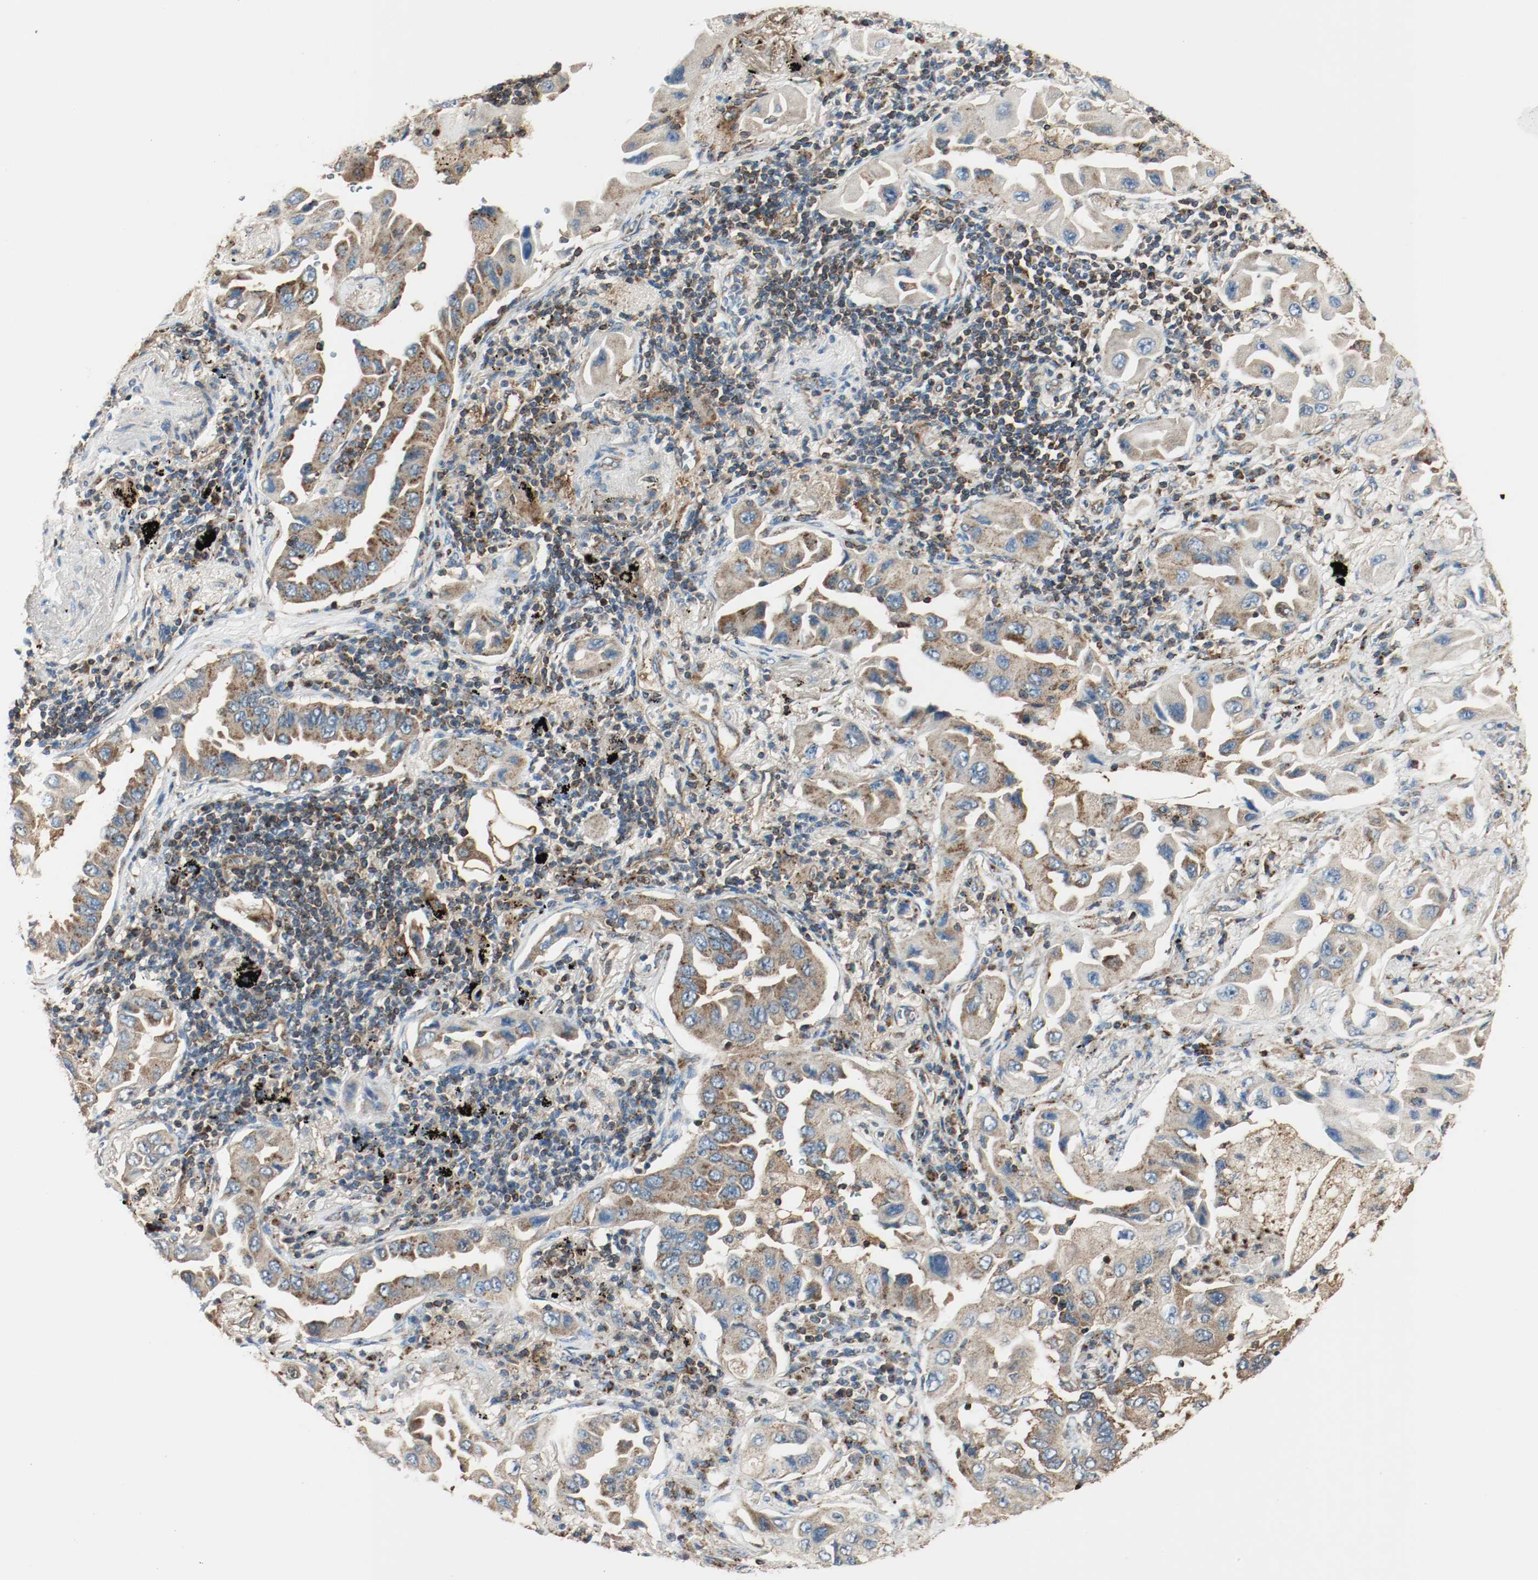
{"staining": {"intensity": "strong", "quantity": ">75%", "location": "cytoplasmic/membranous"}, "tissue": "lung cancer", "cell_type": "Tumor cells", "image_type": "cancer", "snomed": [{"axis": "morphology", "description": "Adenocarcinoma, NOS"}, {"axis": "topography", "description": "Lung"}], "caption": "High-magnification brightfield microscopy of lung cancer stained with DAB (brown) and counterstained with hematoxylin (blue). tumor cells exhibit strong cytoplasmic/membranous positivity is present in about>75% of cells.", "gene": "PLCG1", "patient": {"sex": "female", "age": 65}}